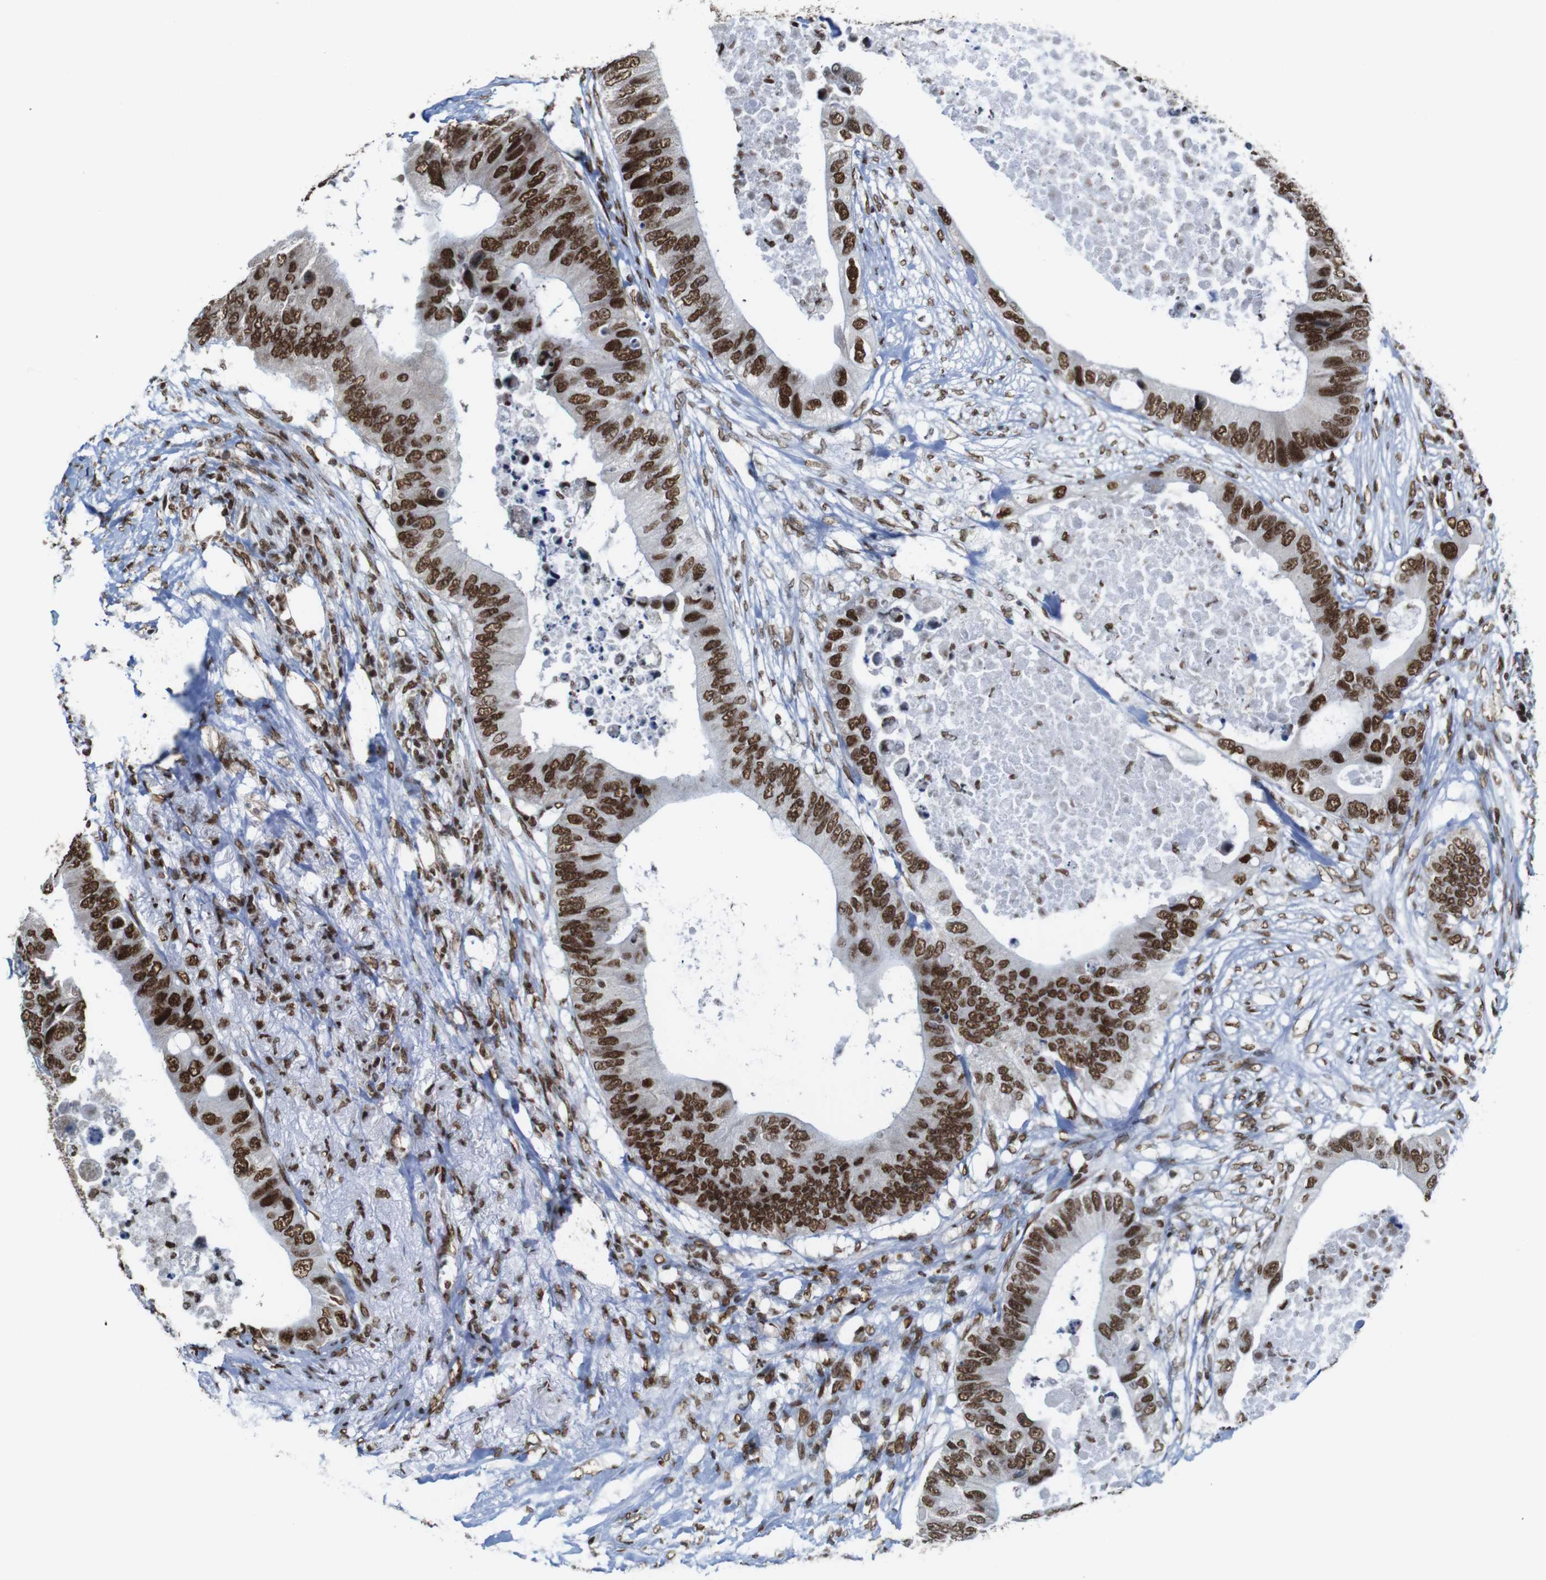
{"staining": {"intensity": "strong", "quantity": ">75%", "location": "nuclear"}, "tissue": "colorectal cancer", "cell_type": "Tumor cells", "image_type": "cancer", "snomed": [{"axis": "morphology", "description": "Adenocarcinoma, NOS"}, {"axis": "topography", "description": "Colon"}], "caption": "Strong nuclear positivity for a protein is appreciated in about >75% of tumor cells of adenocarcinoma (colorectal) using immunohistochemistry.", "gene": "ROMO1", "patient": {"sex": "male", "age": 71}}